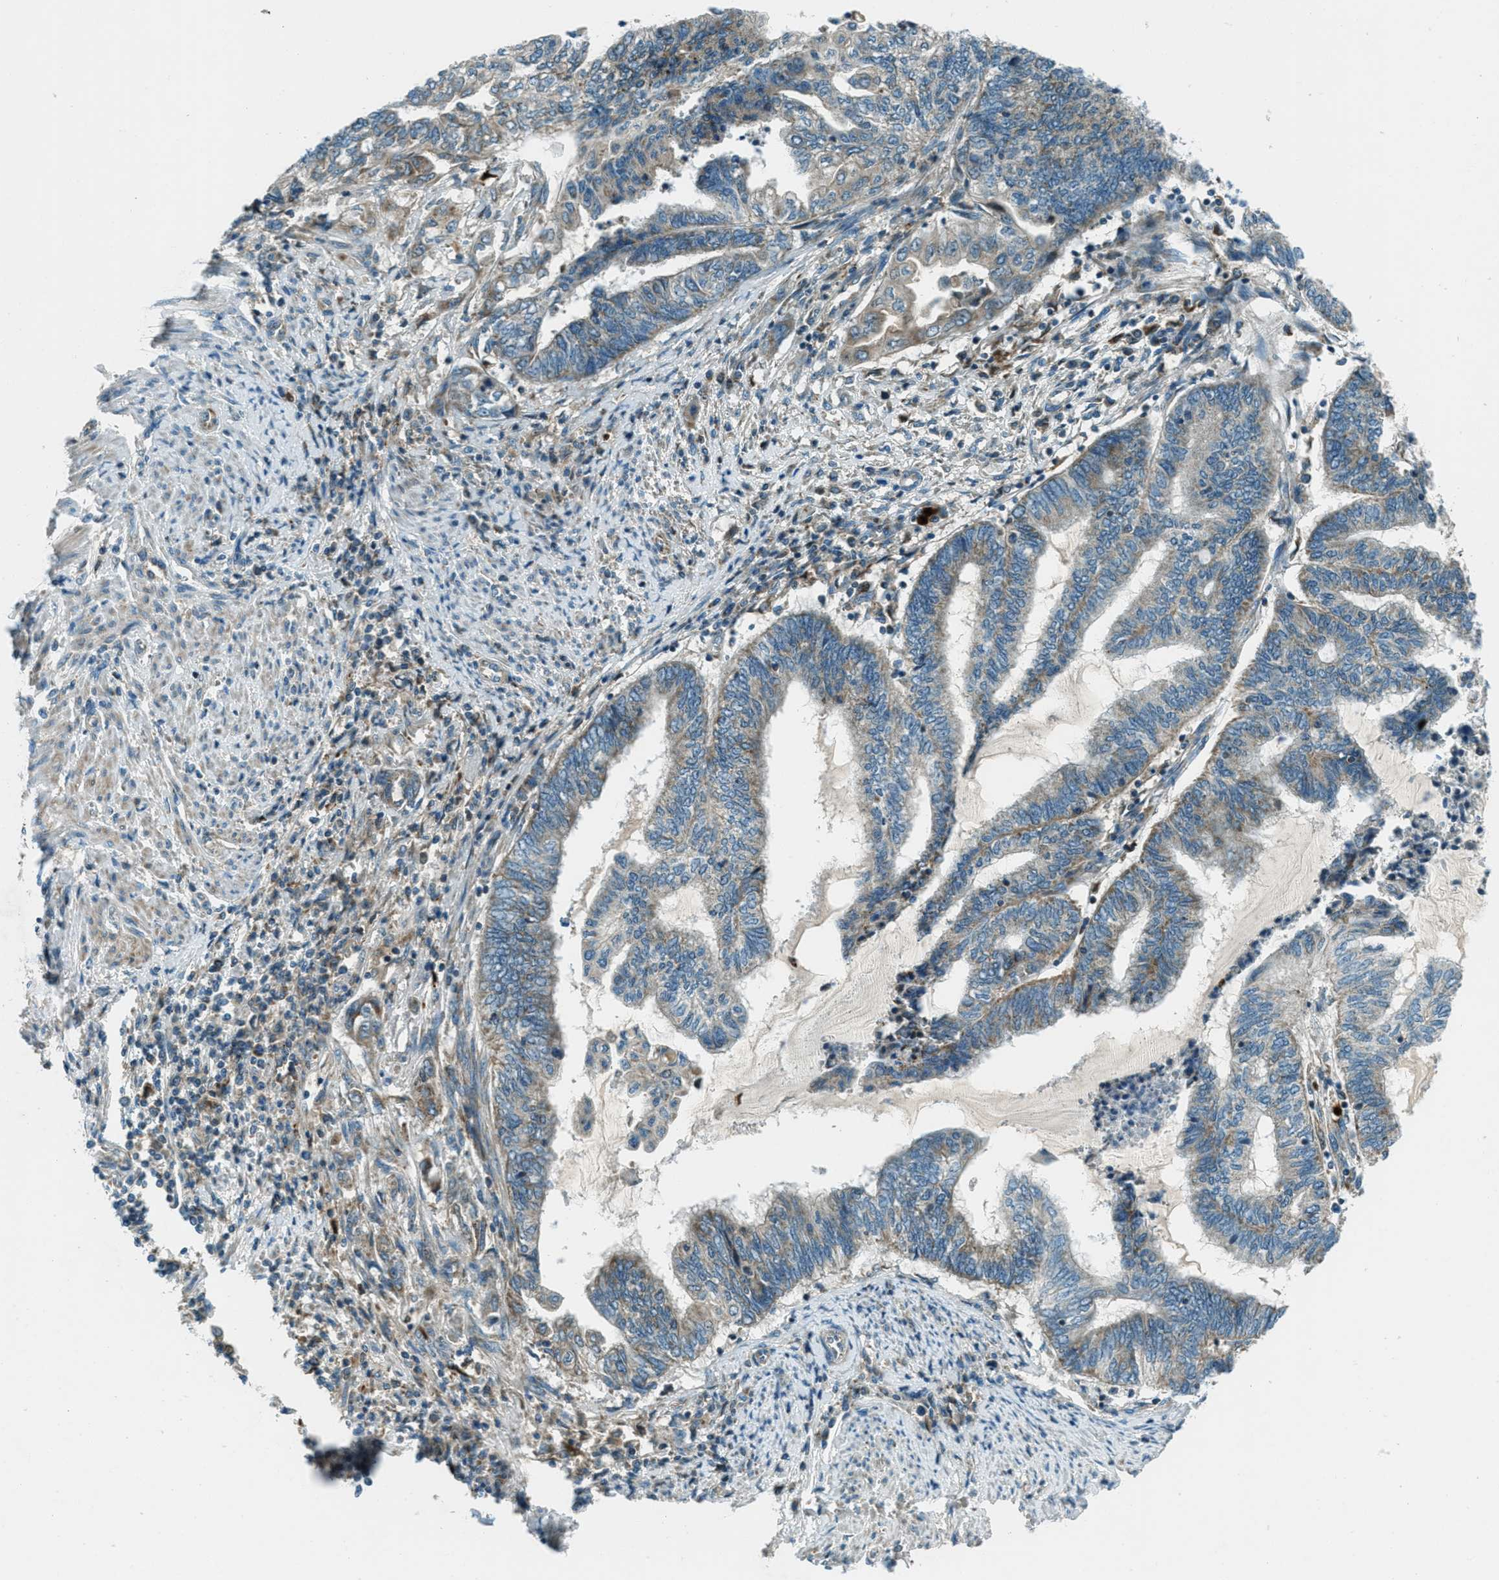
{"staining": {"intensity": "moderate", "quantity": "<25%", "location": "cytoplasmic/membranous"}, "tissue": "endometrial cancer", "cell_type": "Tumor cells", "image_type": "cancer", "snomed": [{"axis": "morphology", "description": "Adenocarcinoma, NOS"}, {"axis": "topography", "description": "Uterus"}, {"axis": "topography", "description": "Endometrium"}], "caption": "Endometrial cancer (adenocarcinoma) was stained to show a protein in brown. There is low levels of moderate cytoplasmic/membranous positivity in about <25% of tumor cells.", "gene": "FAR1", "patient": {"sex": "female", "age": 70}}